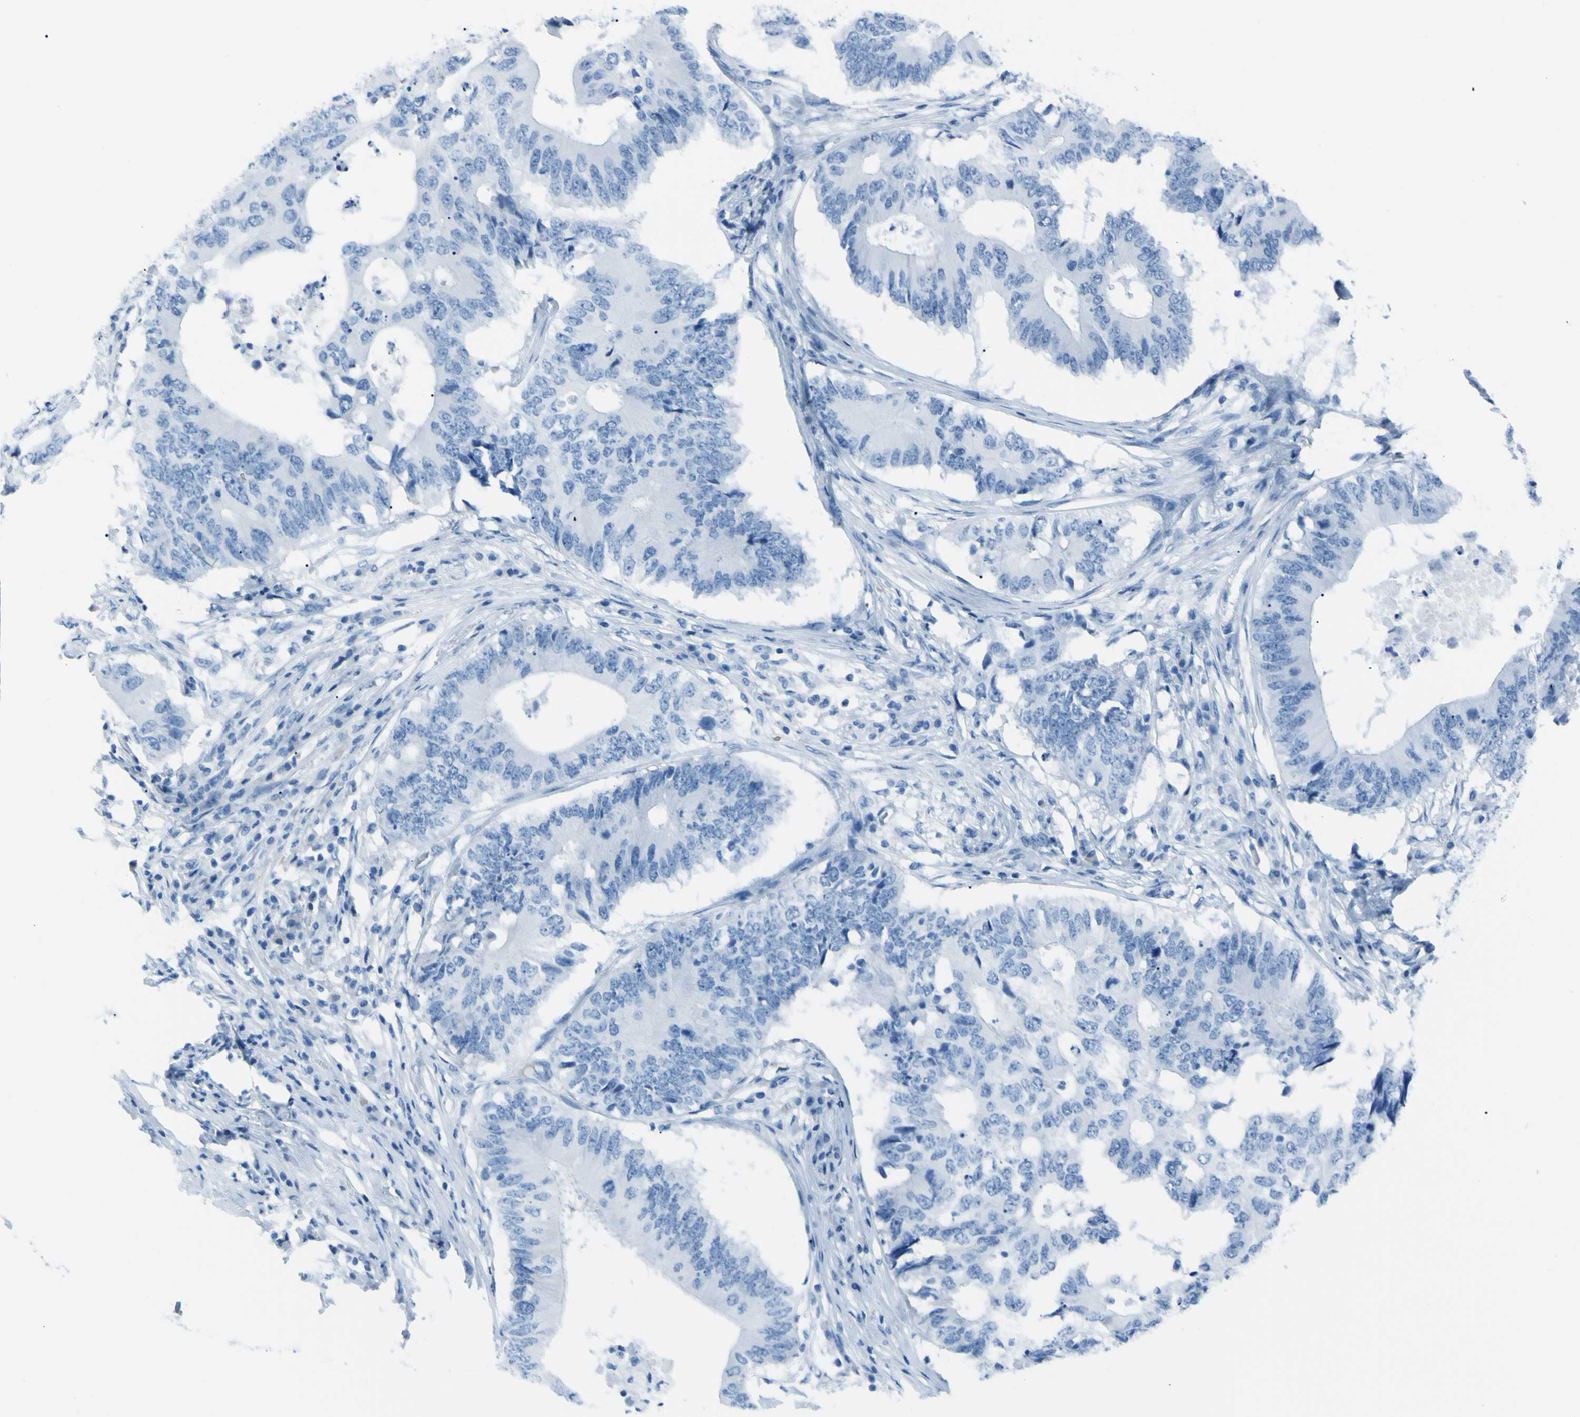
{"staining": {"intensity": "negative", "quantity": "none", "location": "none"}, "tissue": "colorectal cancer", "cell_type": "Tumor cells", "image_type": "cancer", "snomed": [{"axis": "morphology", "description": "Adenocarcinoma, NOS"}, {"axis": "topography", "description": "Colon"}], "caption": "The photomicrograph demonstrates no staining of tumor cells in colorectal cancer (adenocarcinoma). (Immunohistochemistry (ihc), brightfield microscopy, high magnification).", "gene": "TFPI2", "patient": {"sex": "male", "age": 71}}